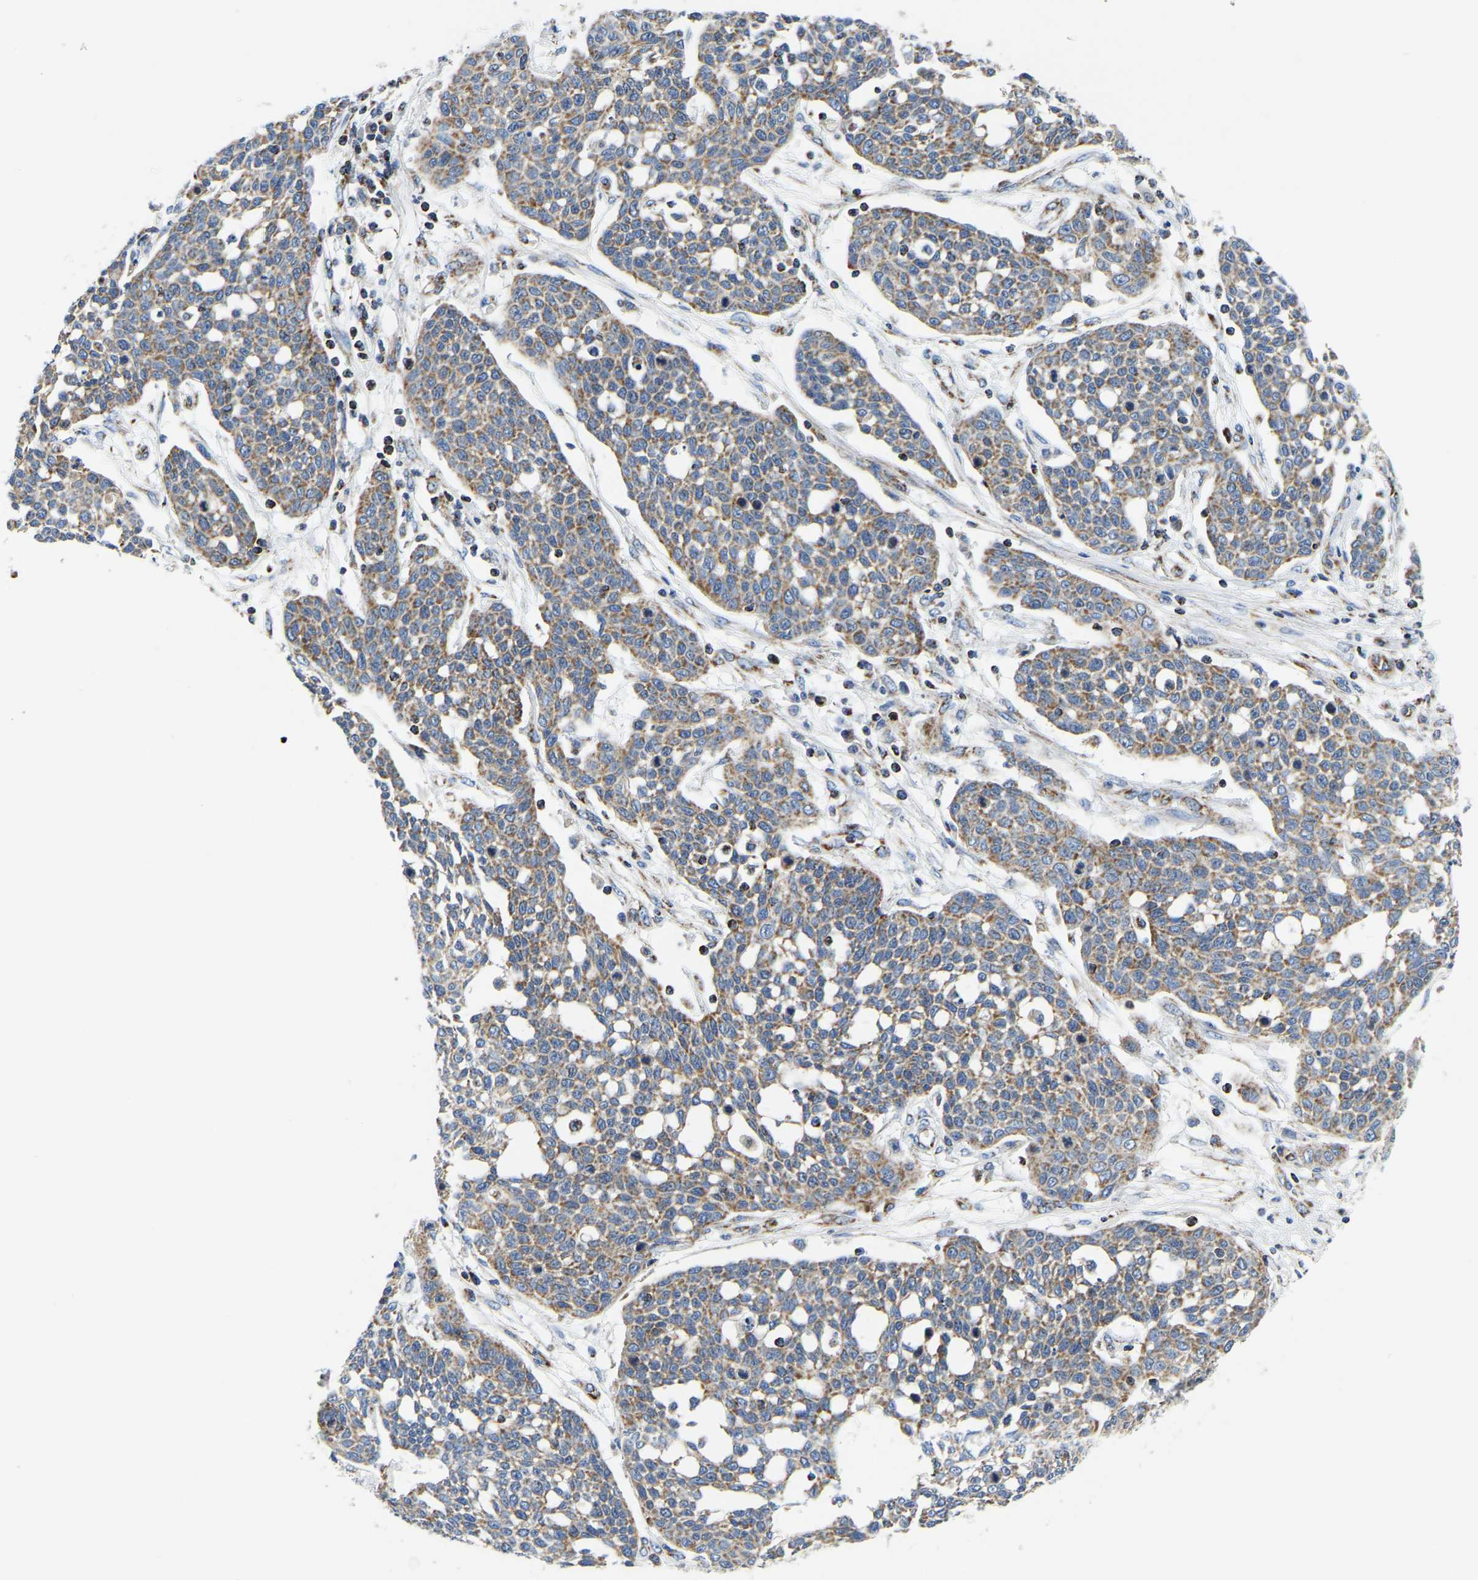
{"staining": {"intensity": "moderate", "quantity": "25%-75%", "location": "cytoplasmic/membranous"}, "tissue": "cervical cancer", "cell_type": "Tumor cells", "image_type": "cancer", "snomed": [{"axis": "morphology", "description": "Squamous cell carcinoma, NOS"}, {"axis": "topography", "description": "Cervix"}], "caption": "DAB (3,3'-diaminobenzidine) immunohistochemical staining of squamous cell carcinoma (cervical) reveals moderate cytoplasmic/membranous protein staining in approximately 25%-75% of tumor cells. (Brightfield microscopy of DAB IHC at high magnification).", "gene": "SFXN1", "patient": {"sex": "female", "age": 34}}